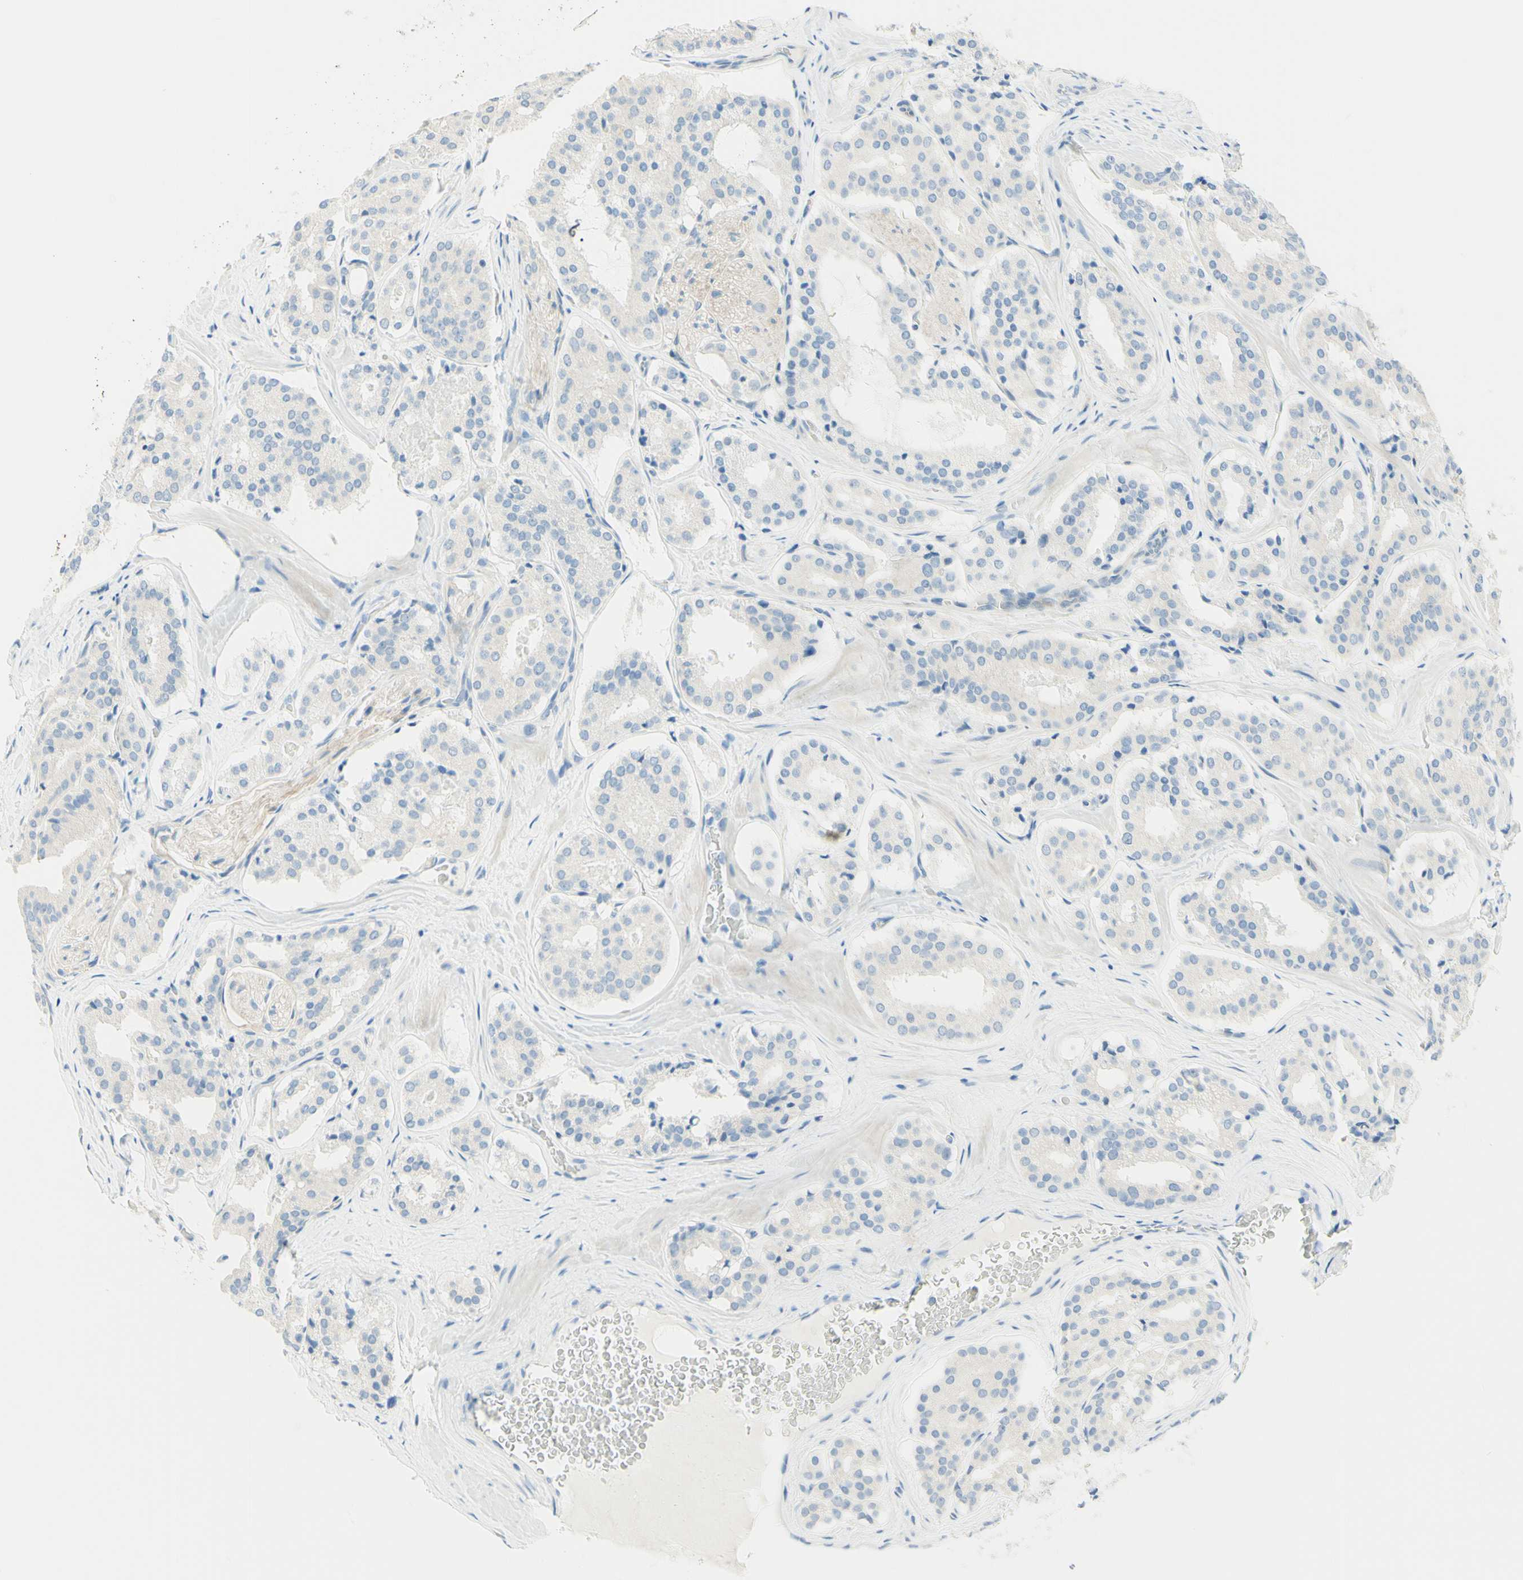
{"staining": {"intensity": "negative", "quantity": "none", "location": "none"}, "tissue": "prostate cancer", "cell_type": "Tumor cells", "image_type": "cancer", "snomed": [{"axis": "morphology", "description": "Adenocarcinoma, High grade"}, {"axis": "topography", "description": "Prostate"}], "caption": "Protein analysis of prostate cancer displays no significant positivity in tumor cells.", "gene": "TMEM132D", "patient": {"sex": "male", "age": 60}}